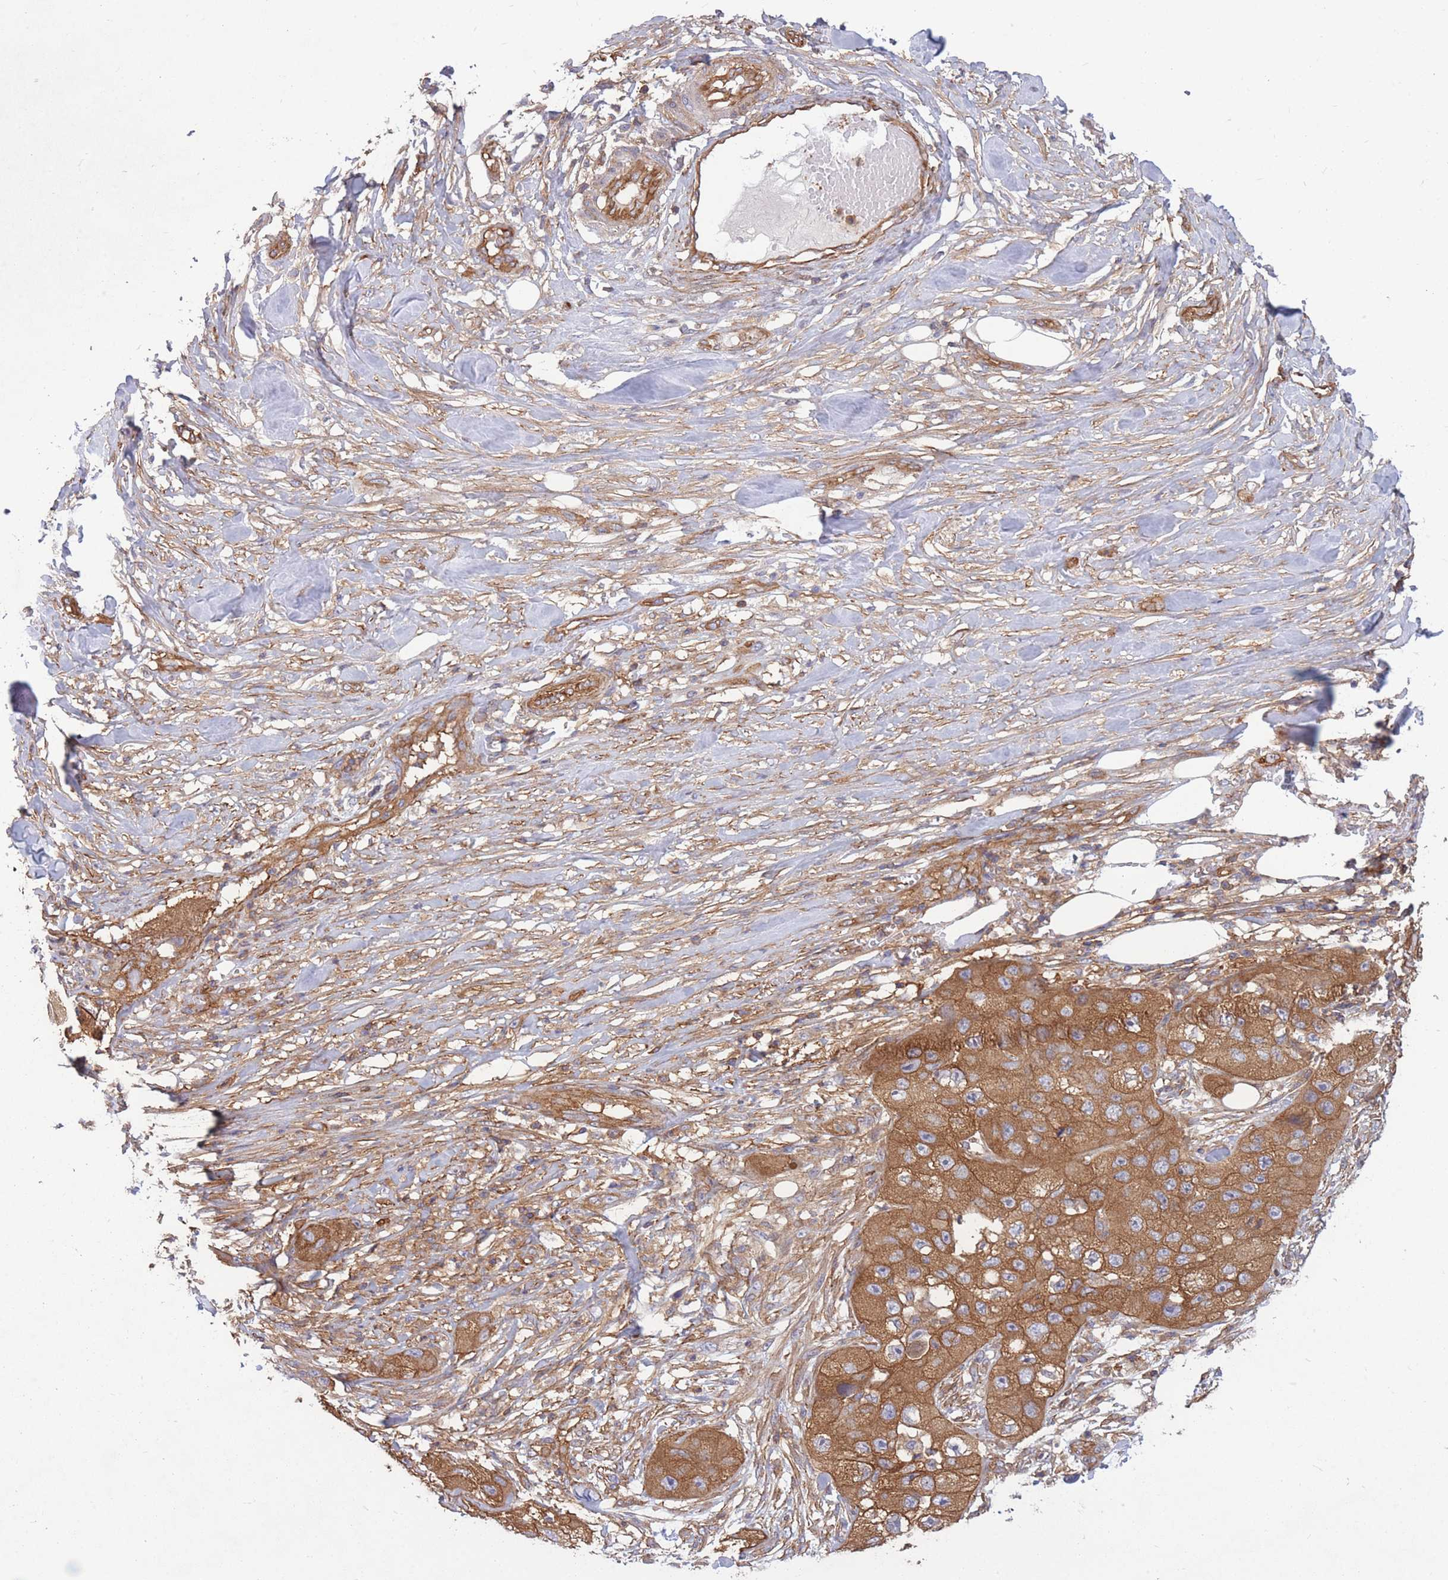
{"staining": {"intensity": "moderate", "quantity": ">75%", "location": "cytoplasmic/membranous"}, "tissue": "skin cancer", "cell_type": "Tumor cells", "image_type": "cancer", "snomed": [{"axis": "morphology", "description": "Squamous cell carcinoma, NOS"}, {"axis": "topography", "description": "Skin"}, {"axis": "topography", "description": "Subcutis"}], "caption": "Immunohistochemical staining of human skin cancer (squamous cell carcinoma) demonstrates medium levels of moderate cytoplasmic/membranous protein positivity in approximately >75% of tumor cells.", "gene": "GGA1", "patient": {"sex": "male", "age": 73}}